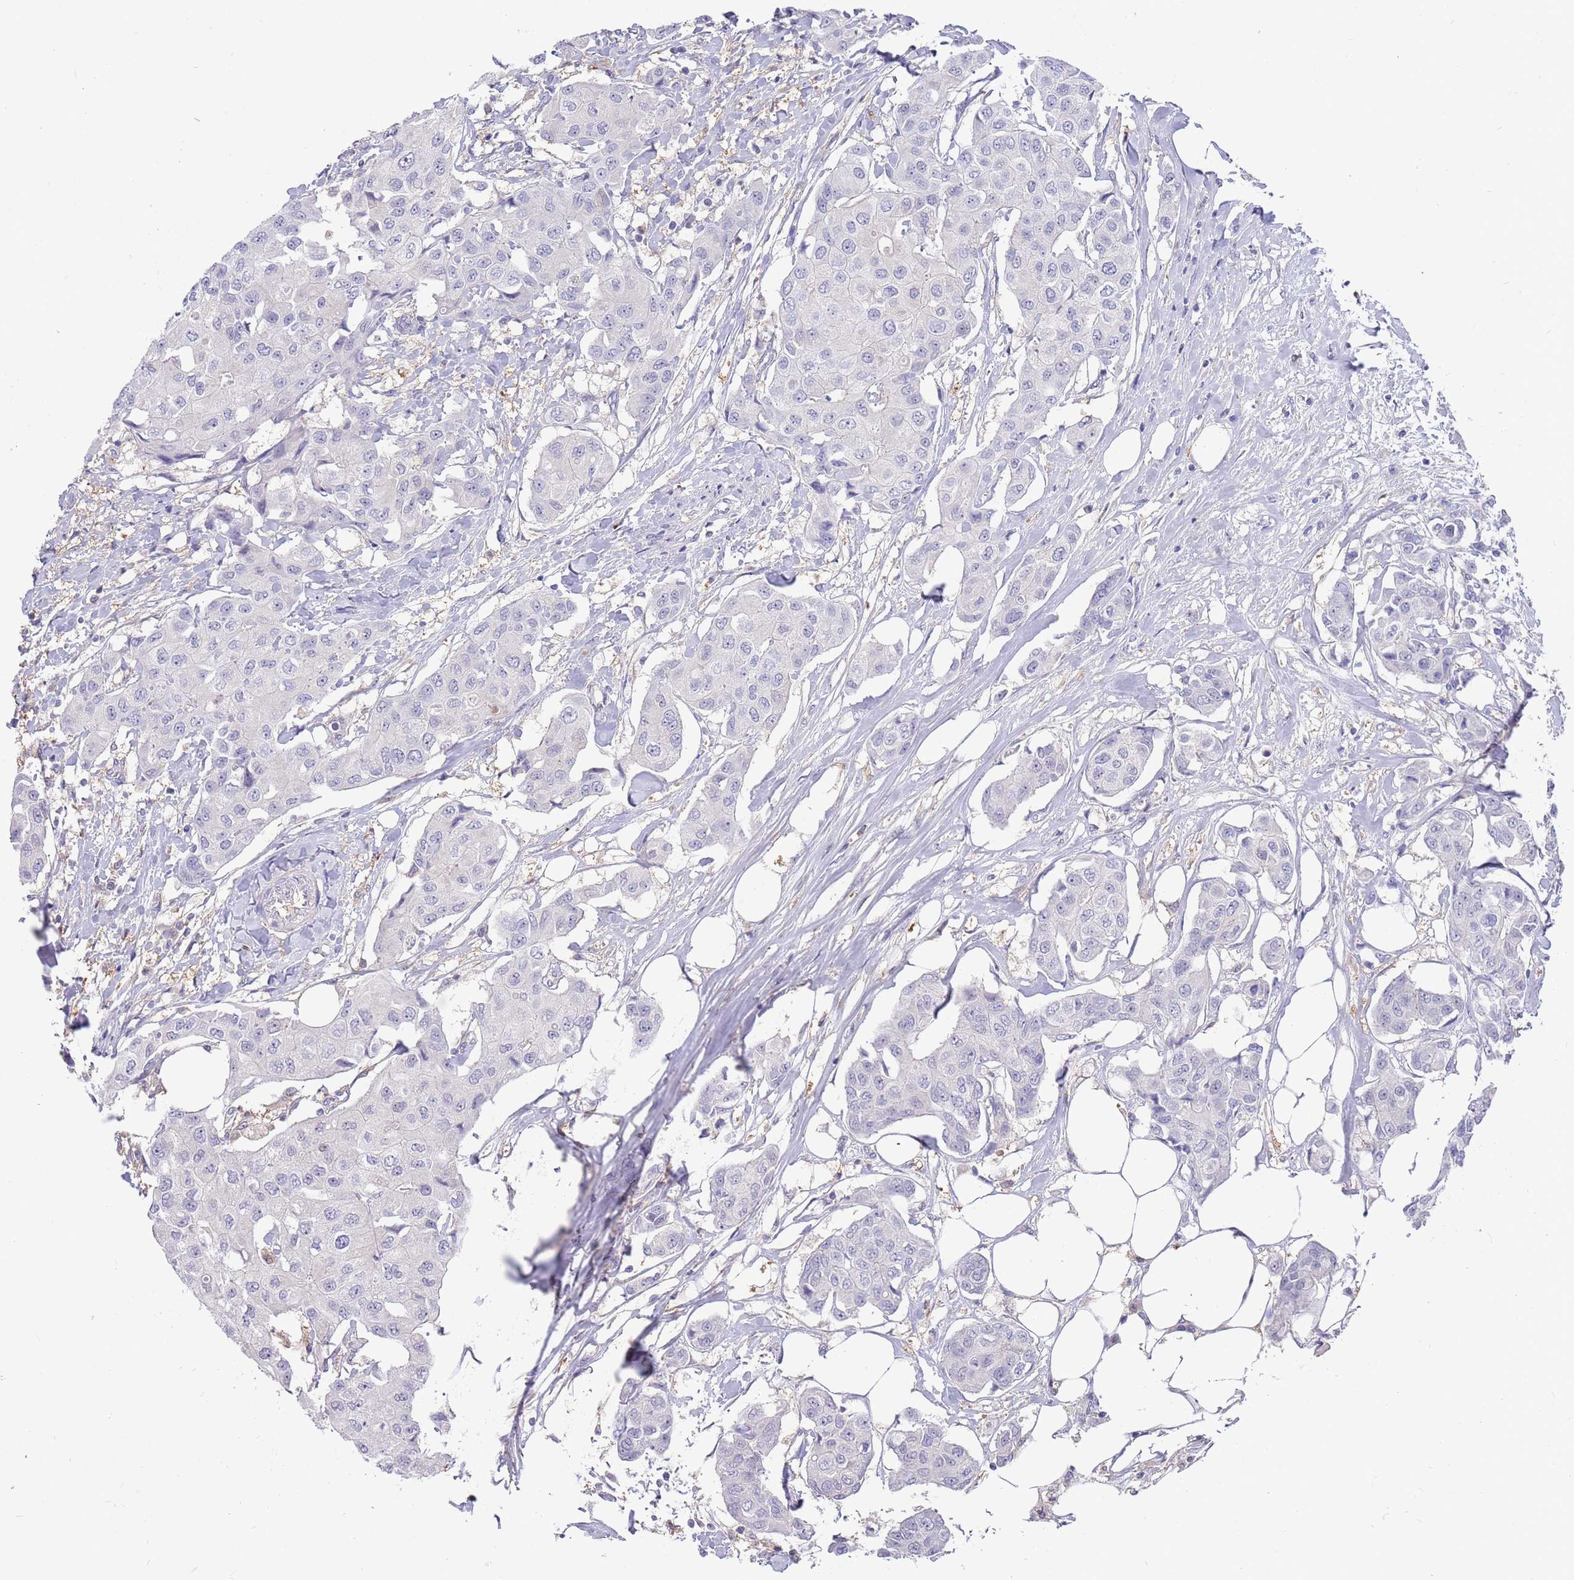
{"staining": {"intensity": "negative", "quantity": "none", "location": "none"}, "tissue": "breast cancer", "cell_type": "Tumor cells", "image_type": "cancer", "snomed": [{"axis": "morphology", "description": "Duct carcinoma"}, {"axis": "topography", "description": "Breast"}, {"axis": "topography", "description": "Lymph node"}], "caption": "There is no significant staining in tumor cells of breast intraductal carcinoma.", "gene": "AP5S1", "patient": {"sex": "female", "age": 80}}